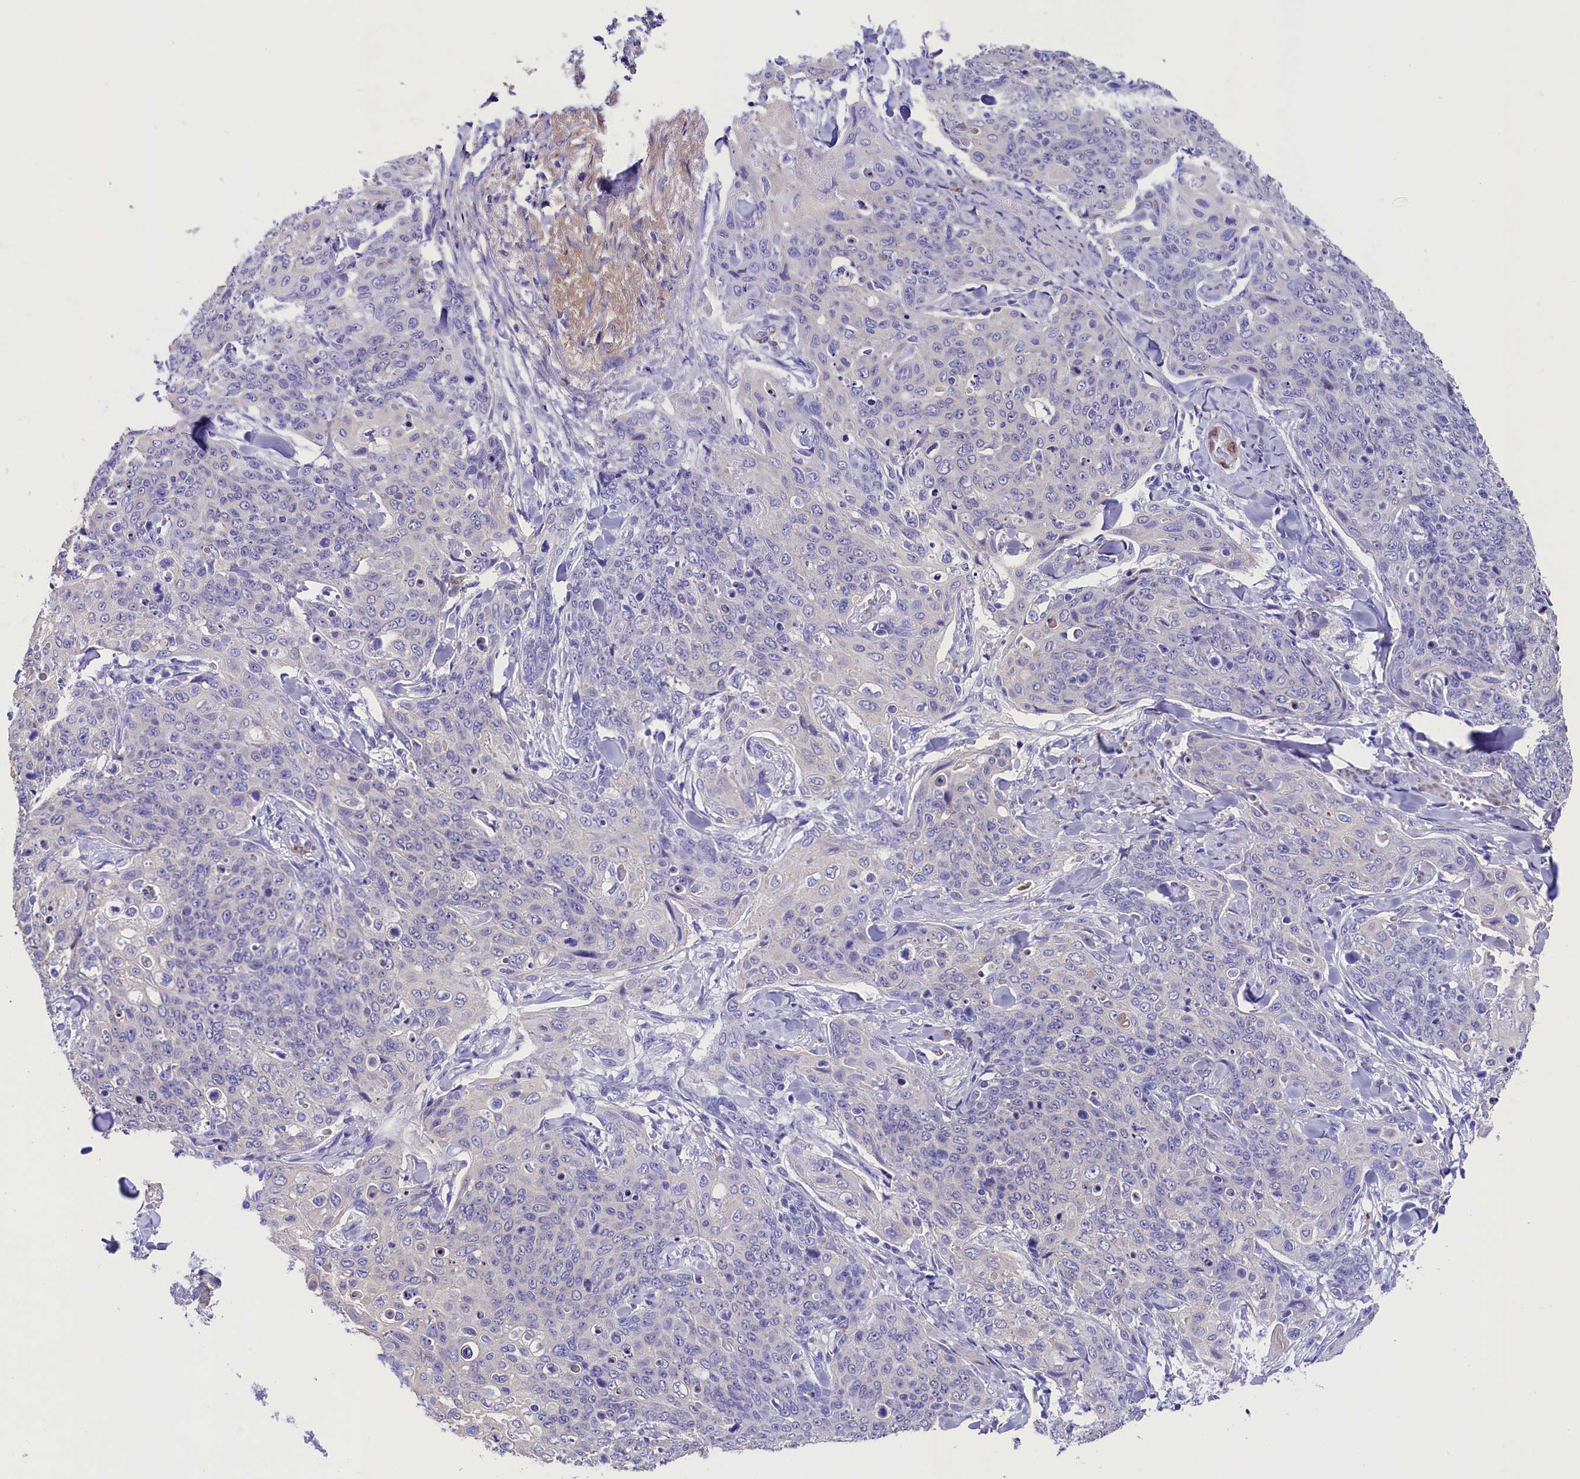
{"staining": {"intensity": "negative", "quantity": "none", "location": "none"}, "tissue": "skin cancer", "cell_type": "Tumor cells", "image_type": "cancer", "snomed": [{"axis": "morphology", "description": "Squamous cell carcinoma, NOS"}, {"axis": "topography", "description": "Skin"}, {"axis": "topography", "description": "Vulva"}], "caption": "DAB immunohistochemical staining of human skin squamous cell carcinoma displays no significant staining in tumor cells. The staining was performed using DAB to visualize the protein expression in brown, while the nuclei were stained in blue with hematoxylin (Magnification: 20x).", "gene": "SOD3", "patient": {"sex": "female", "age": 85}}